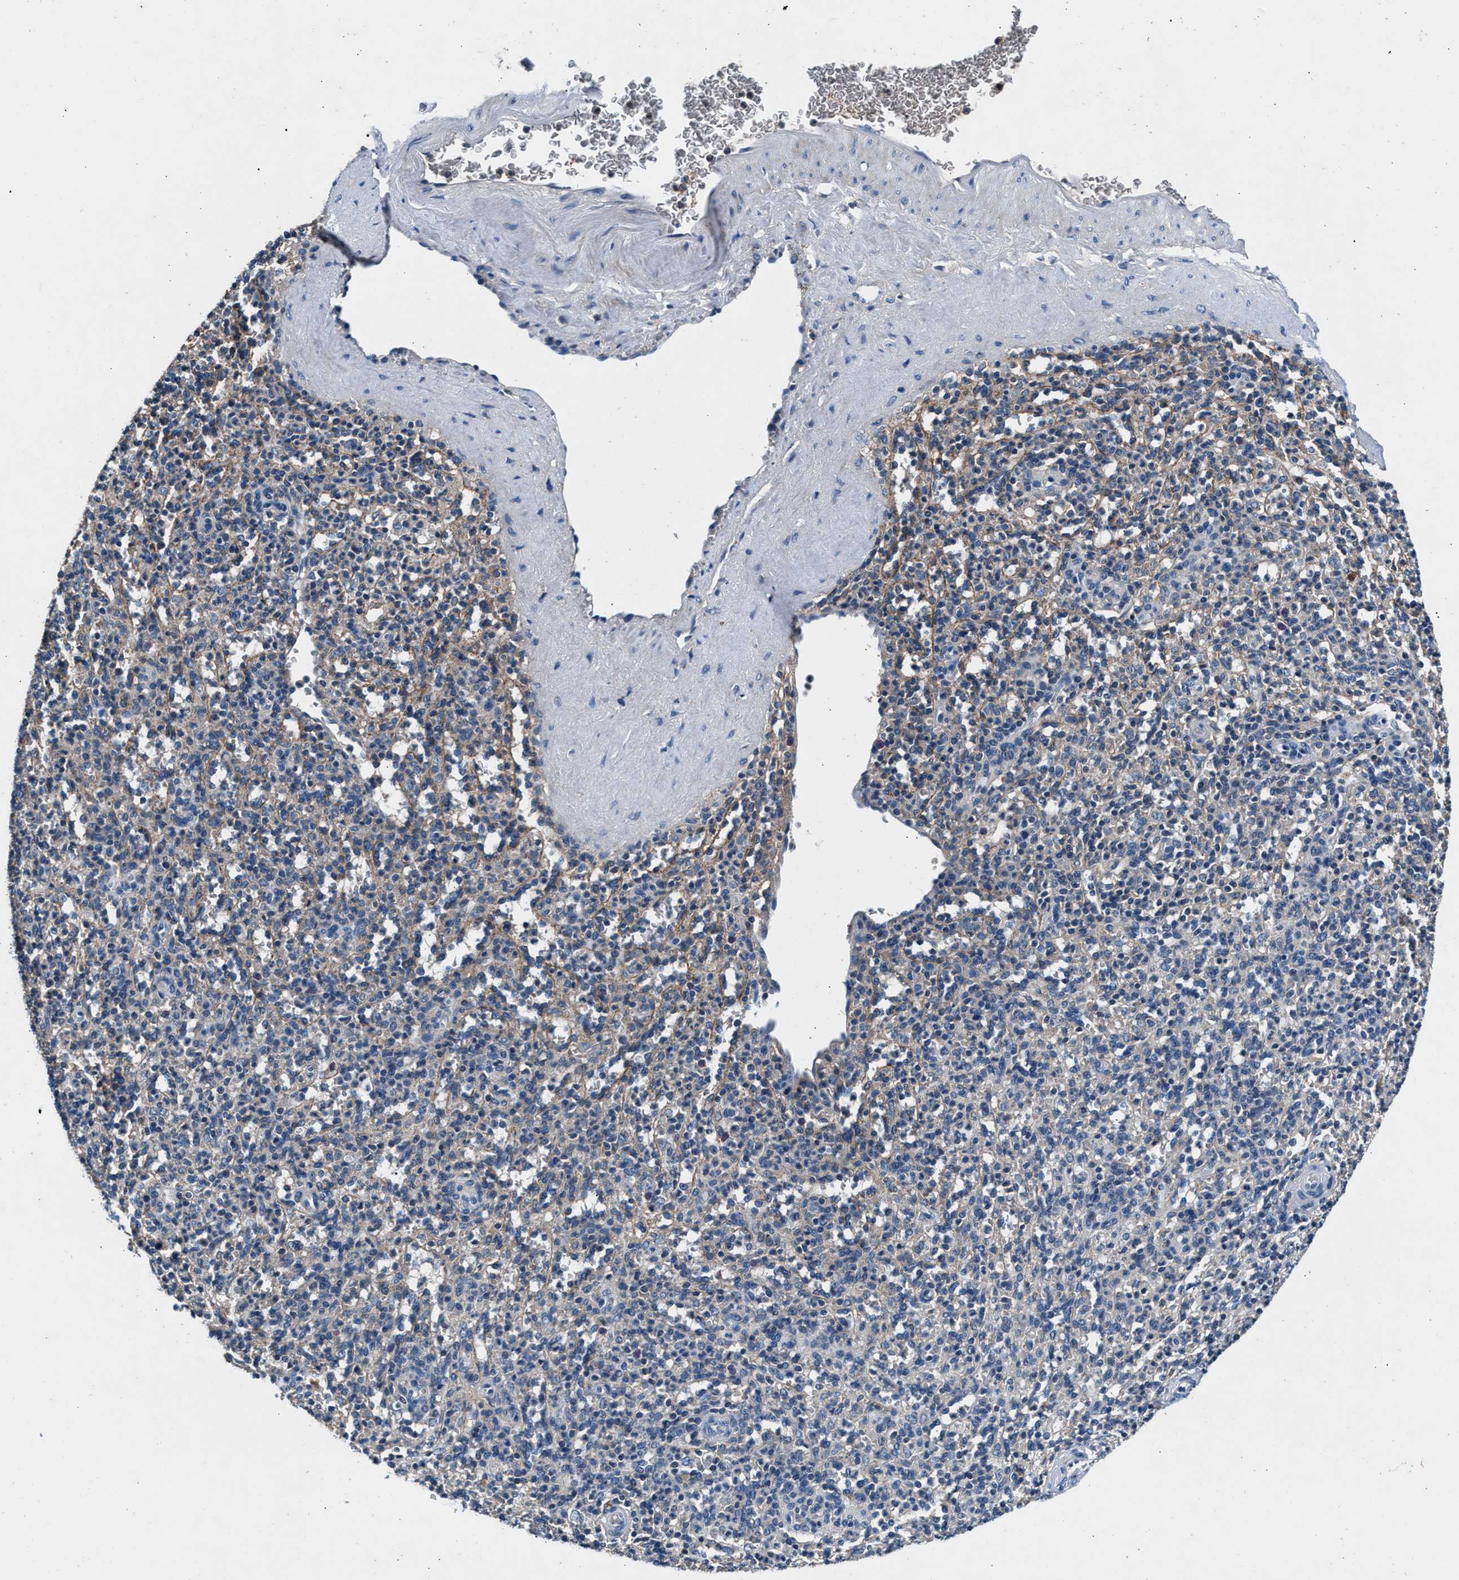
{"staining": {"intensity": "negative", "quantity": "none", "location": "none"}, "tissue": "spleen", "cell_type": "Cells in red pulp", "image_type": "normal", "snomed": [{"axis": "morphology", "description": "Normal tissue, NOS"}, {"axis": "topography", "description": "Spleen"}], "caption": "Photomicrograph shows no protein positivity in cells in red pulp of normal spleen.", "gene": "DENND6B", "patient": {"sex": "male", "age": 36}}